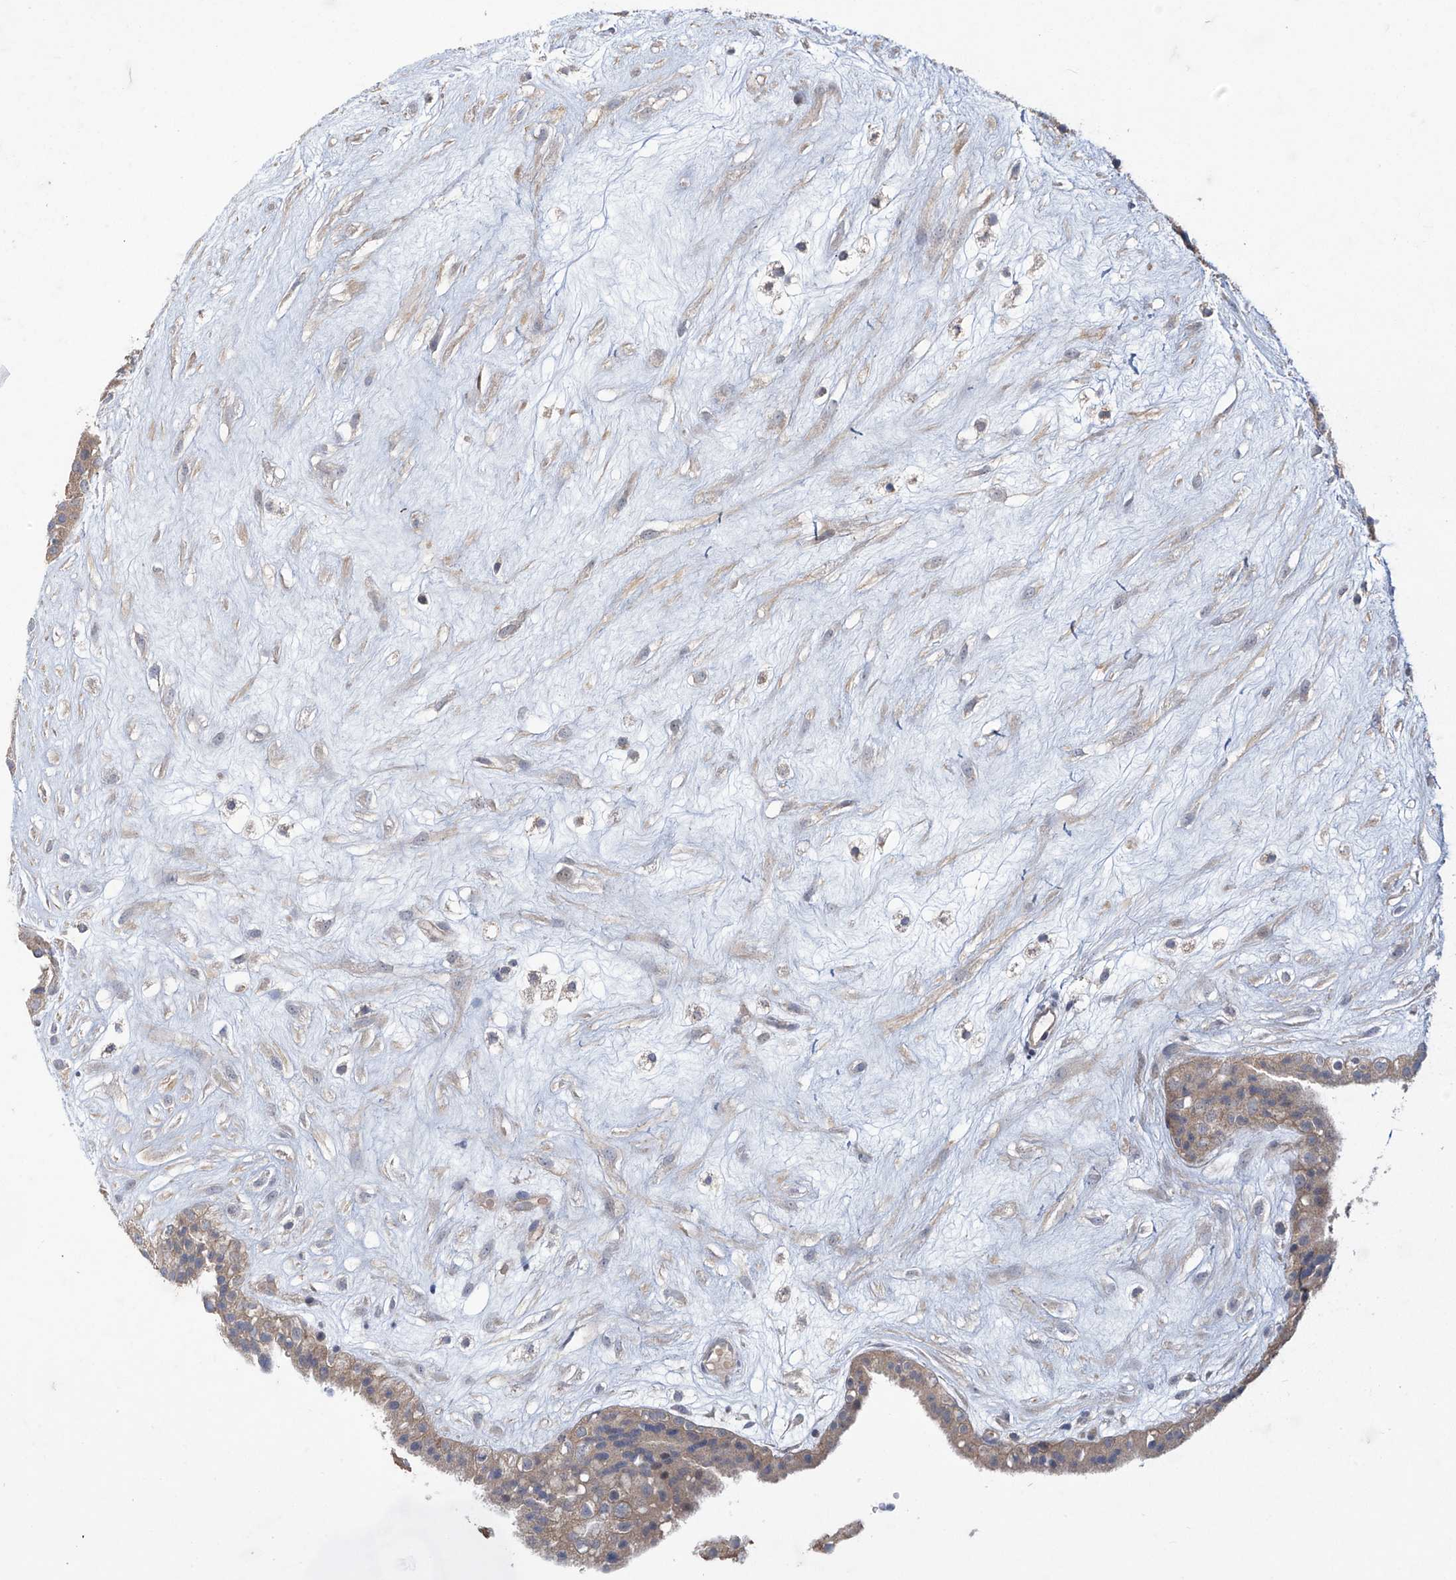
{"staining": {"intensity": "weak", "quantity": ">75%", "location": "cytoplasmic/membranous"}, "tissue": "placenta", "cell_type": "Decidual cells", "image_type": "normal", "snomed": [{"axis": "morphology", "description": "Normal tissue, NOS"}, {"axis": "topography", "description": "Placenta"}], "caption": "A low amount of weak cytoplasmic/membranous positivity is identified in about >75% of decidual cells in benign placenta.", "gene": "TRIM60", "patient": {"sex": "female", "age": 18}}